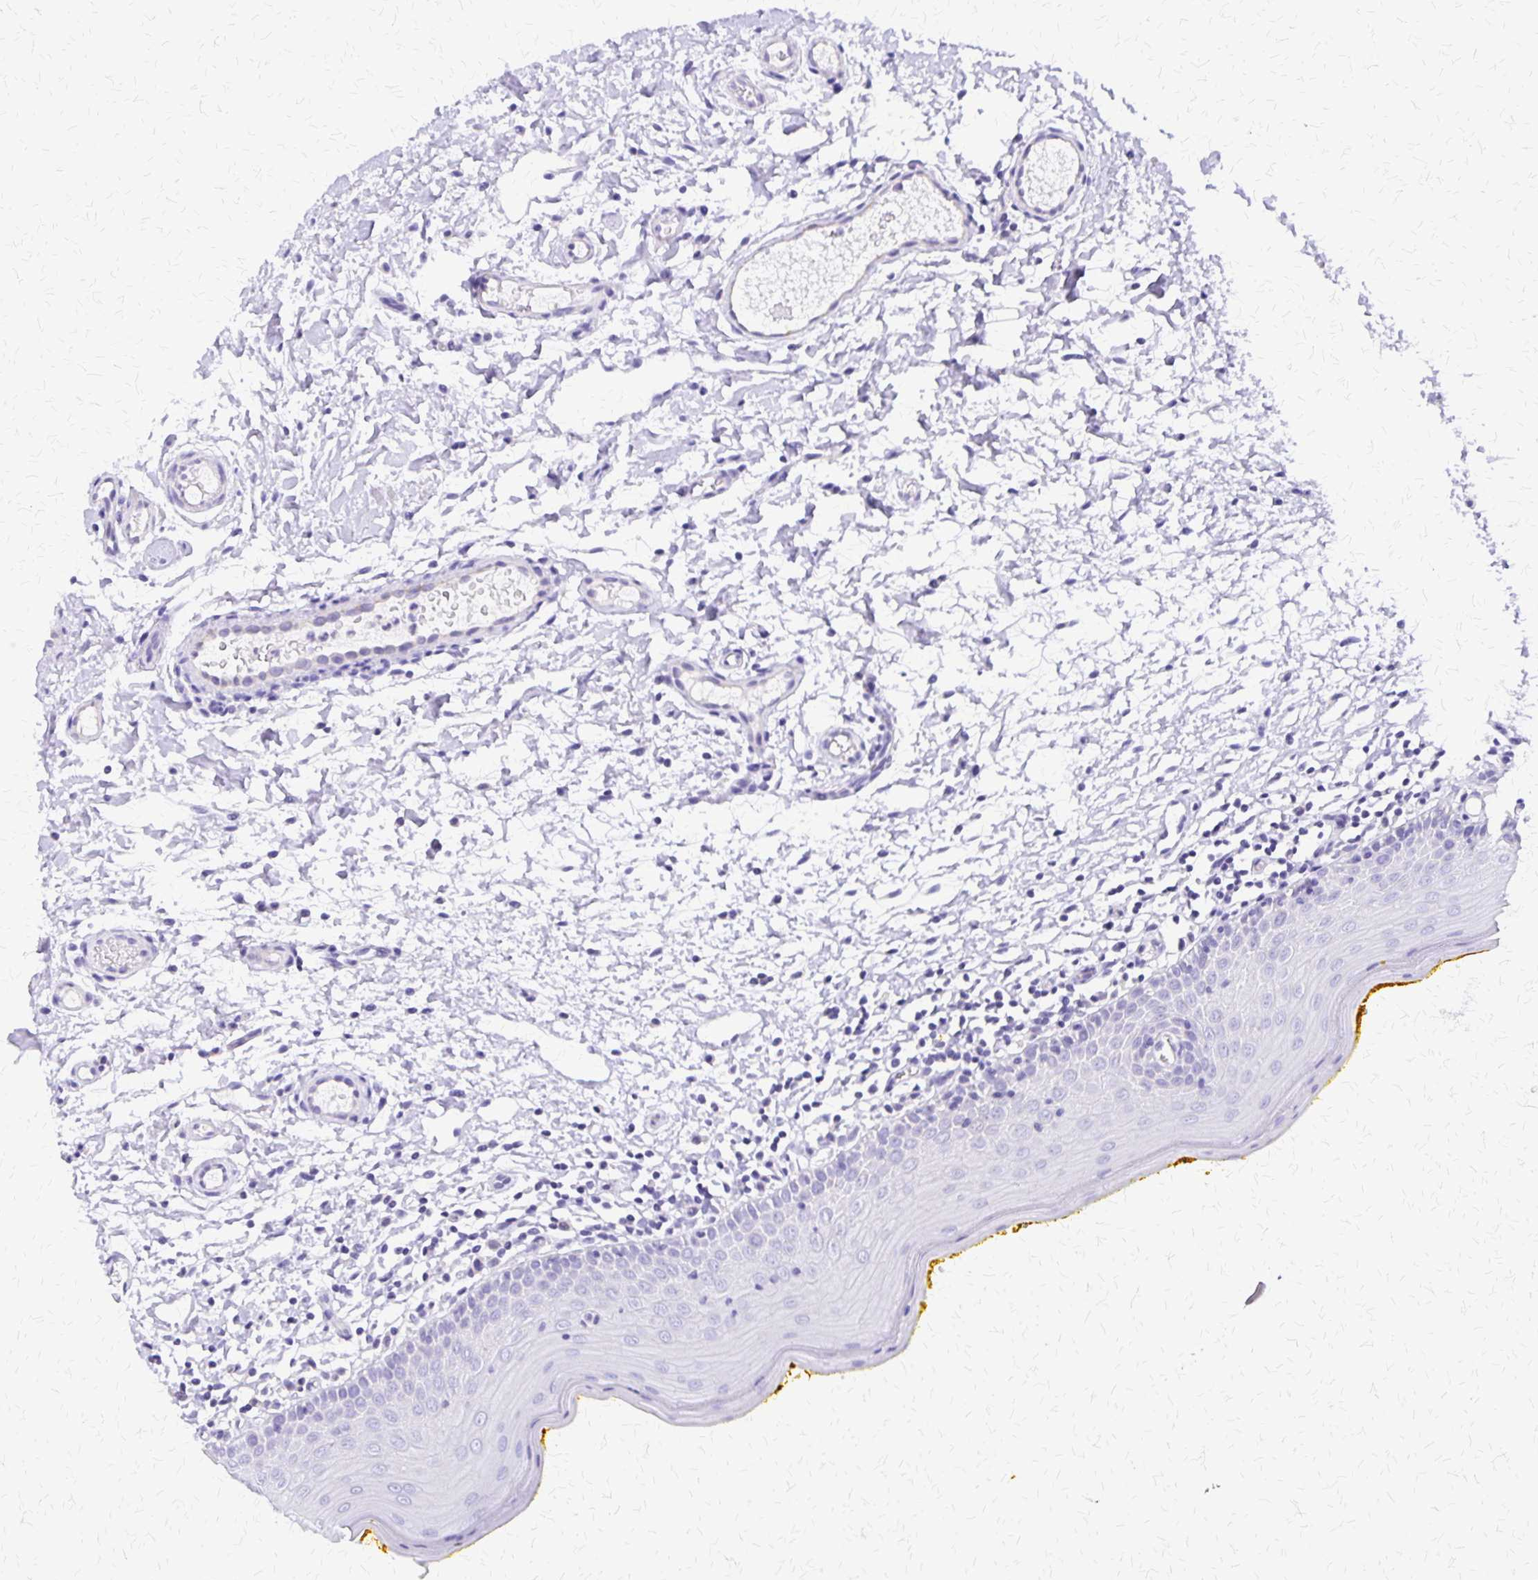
{"staining": {"intensity": "negative", "quantity": "none", "location": "none"}, "tissue": "oral mucosa", "cell_type": "Squamous epithelial cells", "image_type": "normal", "snomed": [{"axis": "morphology", "description": "Normal tissue, NOS"}, {"axis": "topography", "description": "Oral tissue"}, {"axis": "topography", "description": "Tounge, NOS"}], "caption": "High magnification brightfield microscopy of normal oral mucosa stained with DAB (brown) and counterstained with hematoxylin (blue): squamous epithelial cells show no significant staining. (Immunohistochemistry (ihc), brightfield microscopy, high magnification).", "gene": "SI", "patient": {"sex": "female", "age": 58}}